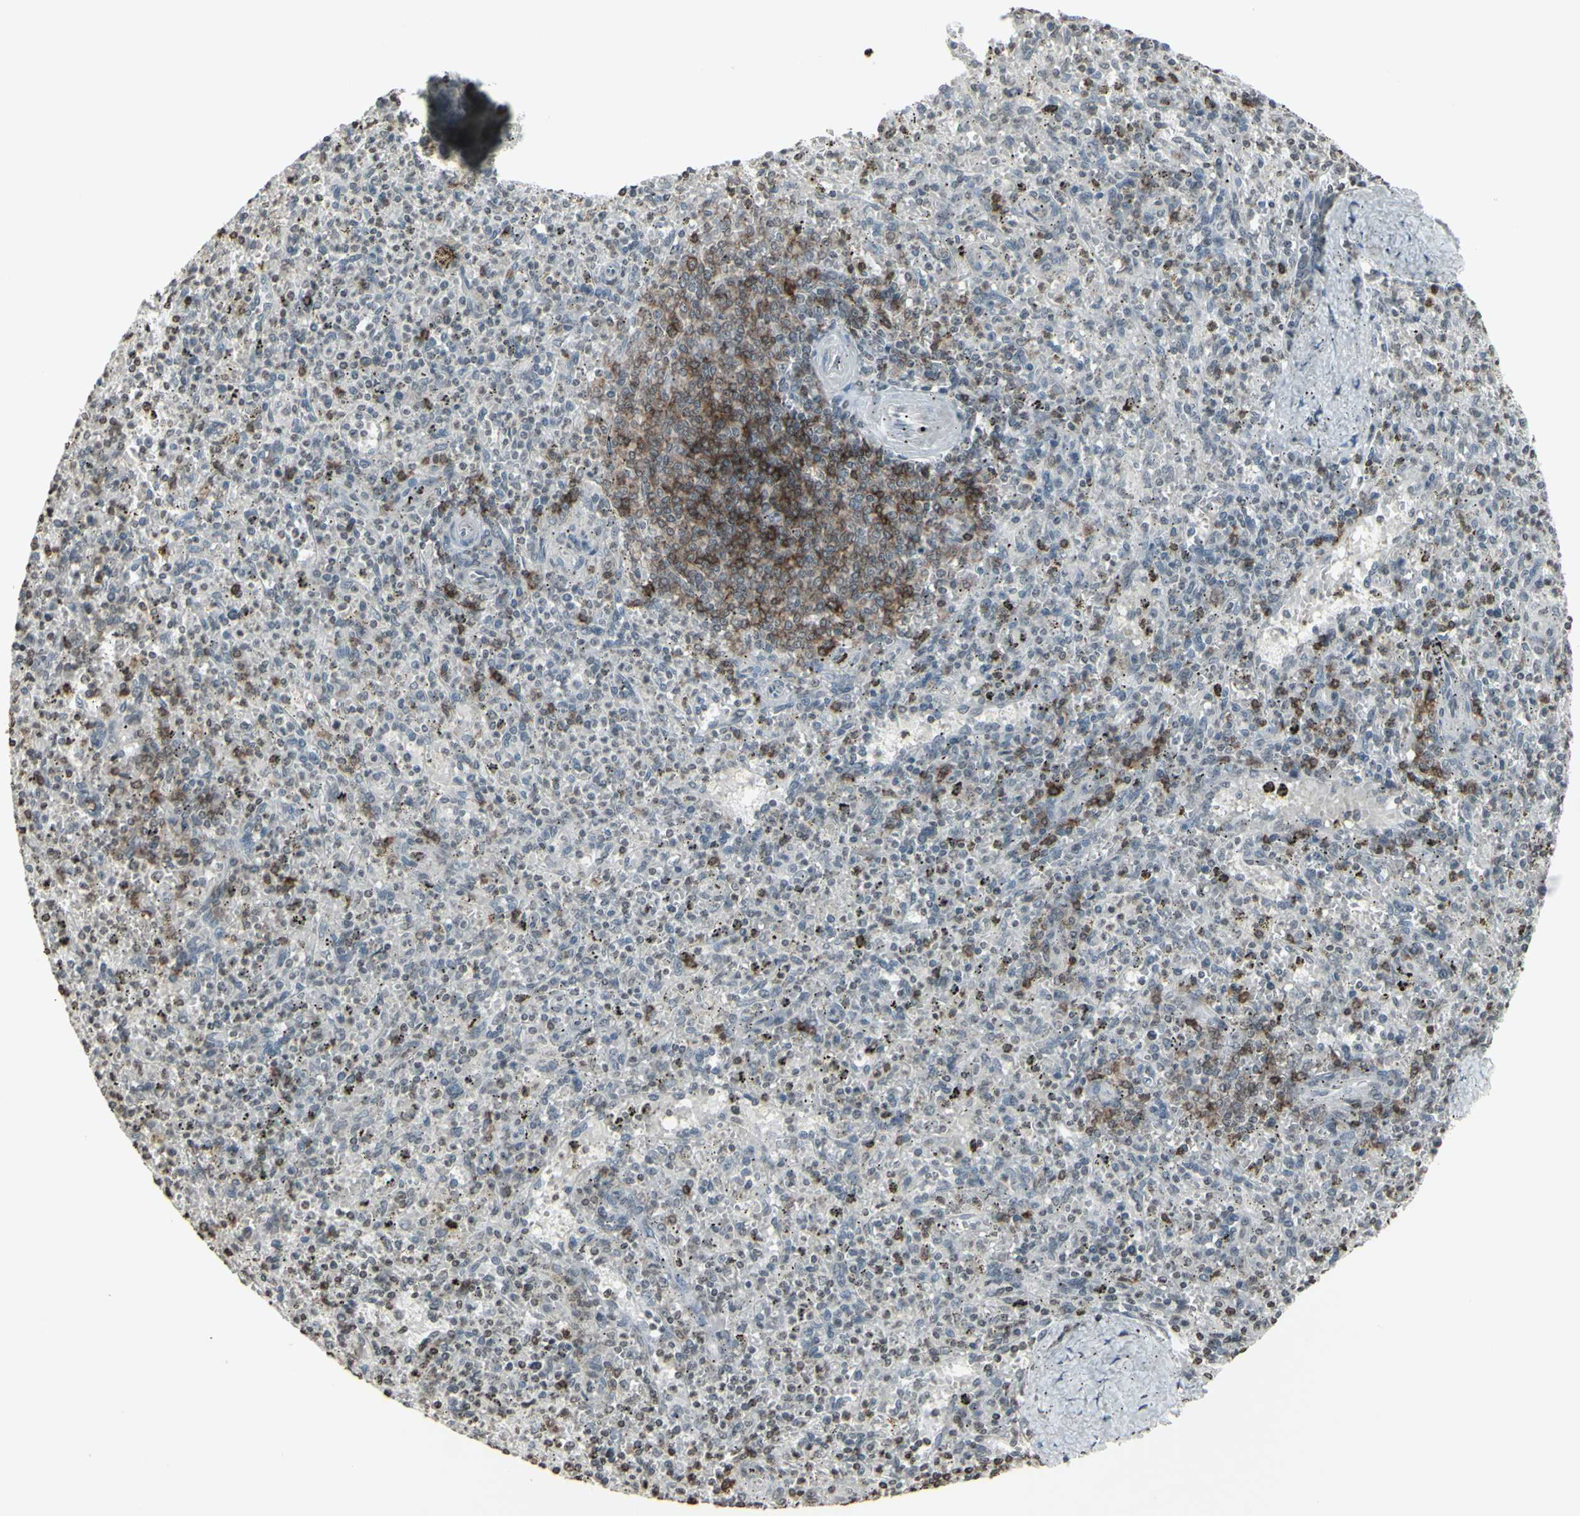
{"staining": {"intensity": "strong", "quantity": "<25%", "location": "cytoplasmic/membranous"}, "tissue": "spleen", "cell_type": "Cells in red pulp", "image_type": "normal", "snomed": [{"axis": "morphology", "description": "Normal tissue, NOS"}, {"axis": "topography", "description": "Spleen"}], "caption": "Protein expression analysis of benign spleen shows strong cytoplasmic/membranous expression in about <25% of cells in red pulp. Nuclei are stained in blue.", "gene": "CD79B", "patient": {"sex": "male", "age": 72}}